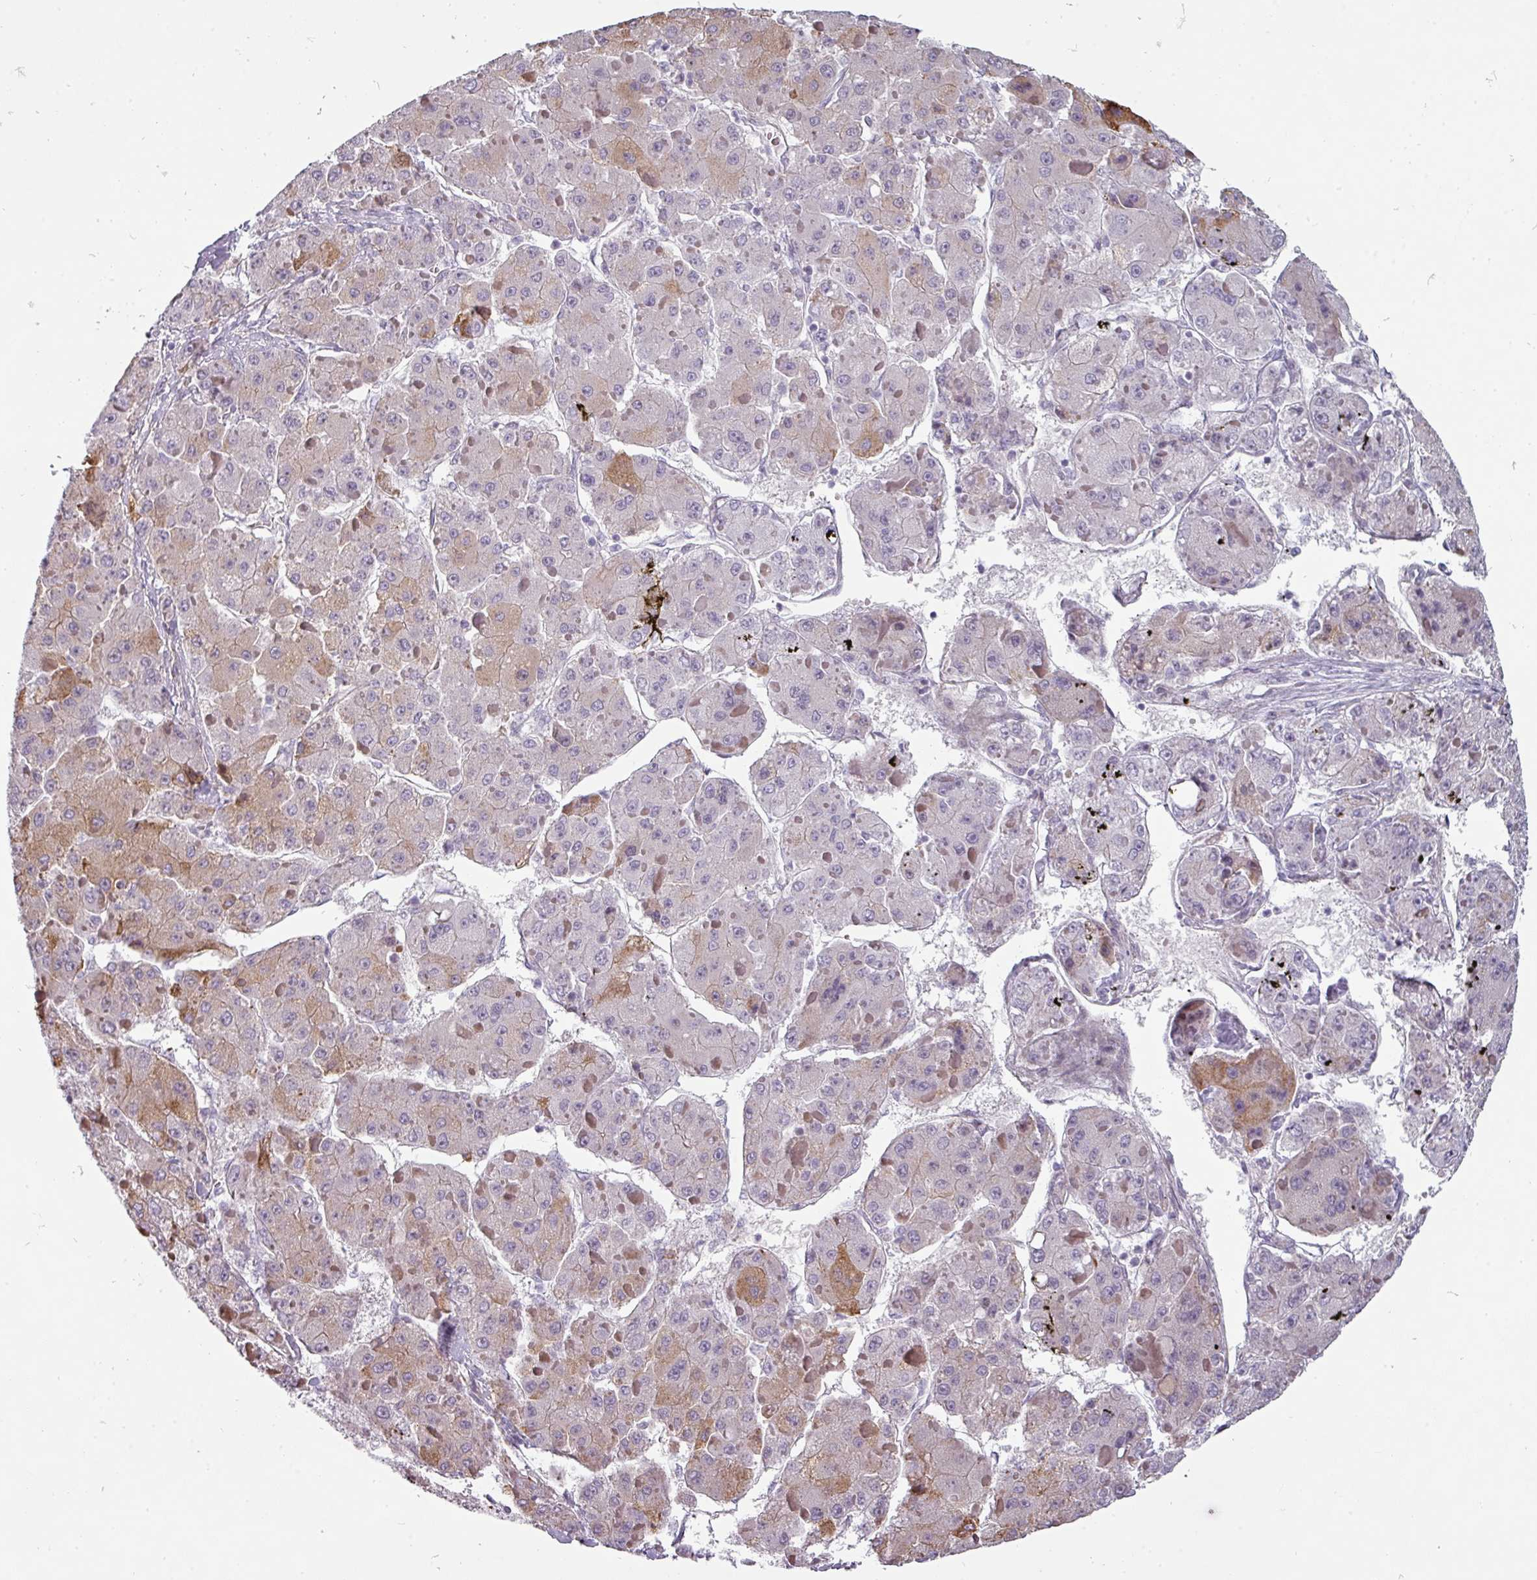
{"staining": {"intensity": "moderate", "quantity": "<25%", "location": "cytoplasmic/membranous"}, "tissue": "liver cancer", "cell_type": "Tumor cells", "image_type": "cancer", "snomed": [{"axis": "morphology", "description": "Carcinoma, Hepatocellular, NOS"}, {"axis": "topography", "description": "Liver"}], "caption": "Immunohistochemical staining of human liver cancer (hepatocellular carcinoma) reveals low levels of moderate cytoplasmic/membranous protein positivity in approximately <25% of tumor cells. (DAB = brown stain, brightfield microscopy at high magnification).", "gene": "CHRDL1", "patient": {"sex": "female", "age": 73}}